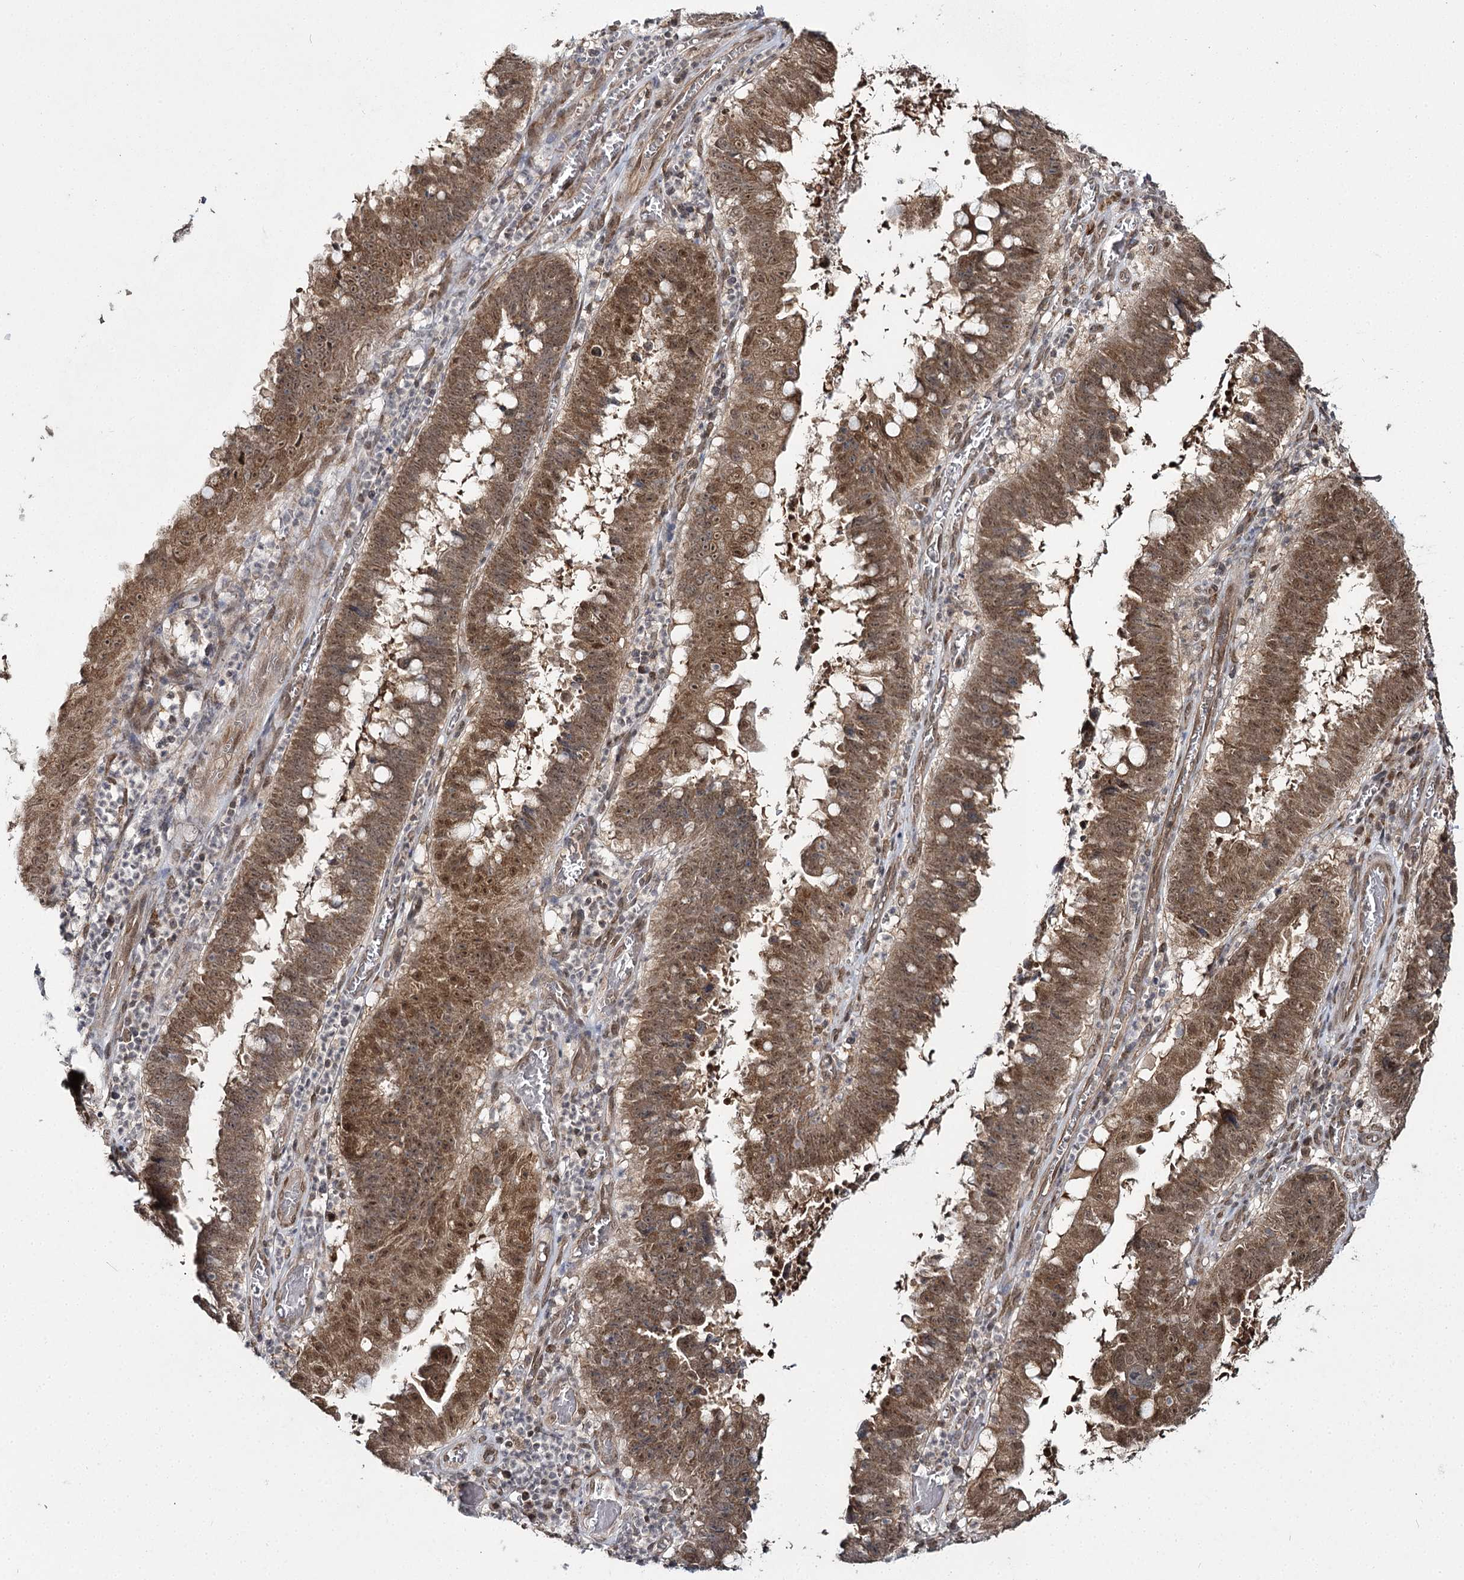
{"staining": {"intensity": "moderate", "quantity": ">75%", "location": "cytoplasmic/membranous,nuclear"}, "tissue": "stomach cancer", "cell_type": "Tumor cells", "image_type": "cancer", "snomed": [{"axis": "morphology", "description": "Adenocarcinoma, NOS"}, {"axis": "topography", "description": "Stomach"}], "caption": "The immunohistochemical stain highlights moderate cytoplasmic/membranous and nuclear staining in tumor cells of stomach cancer tissue. (DAB (3,3'-diaminobenzidine) IHC with brightfield microscopy, high magnification).", "gene": "TRNT1", "patient": {"sex": "male", "age": 59}}